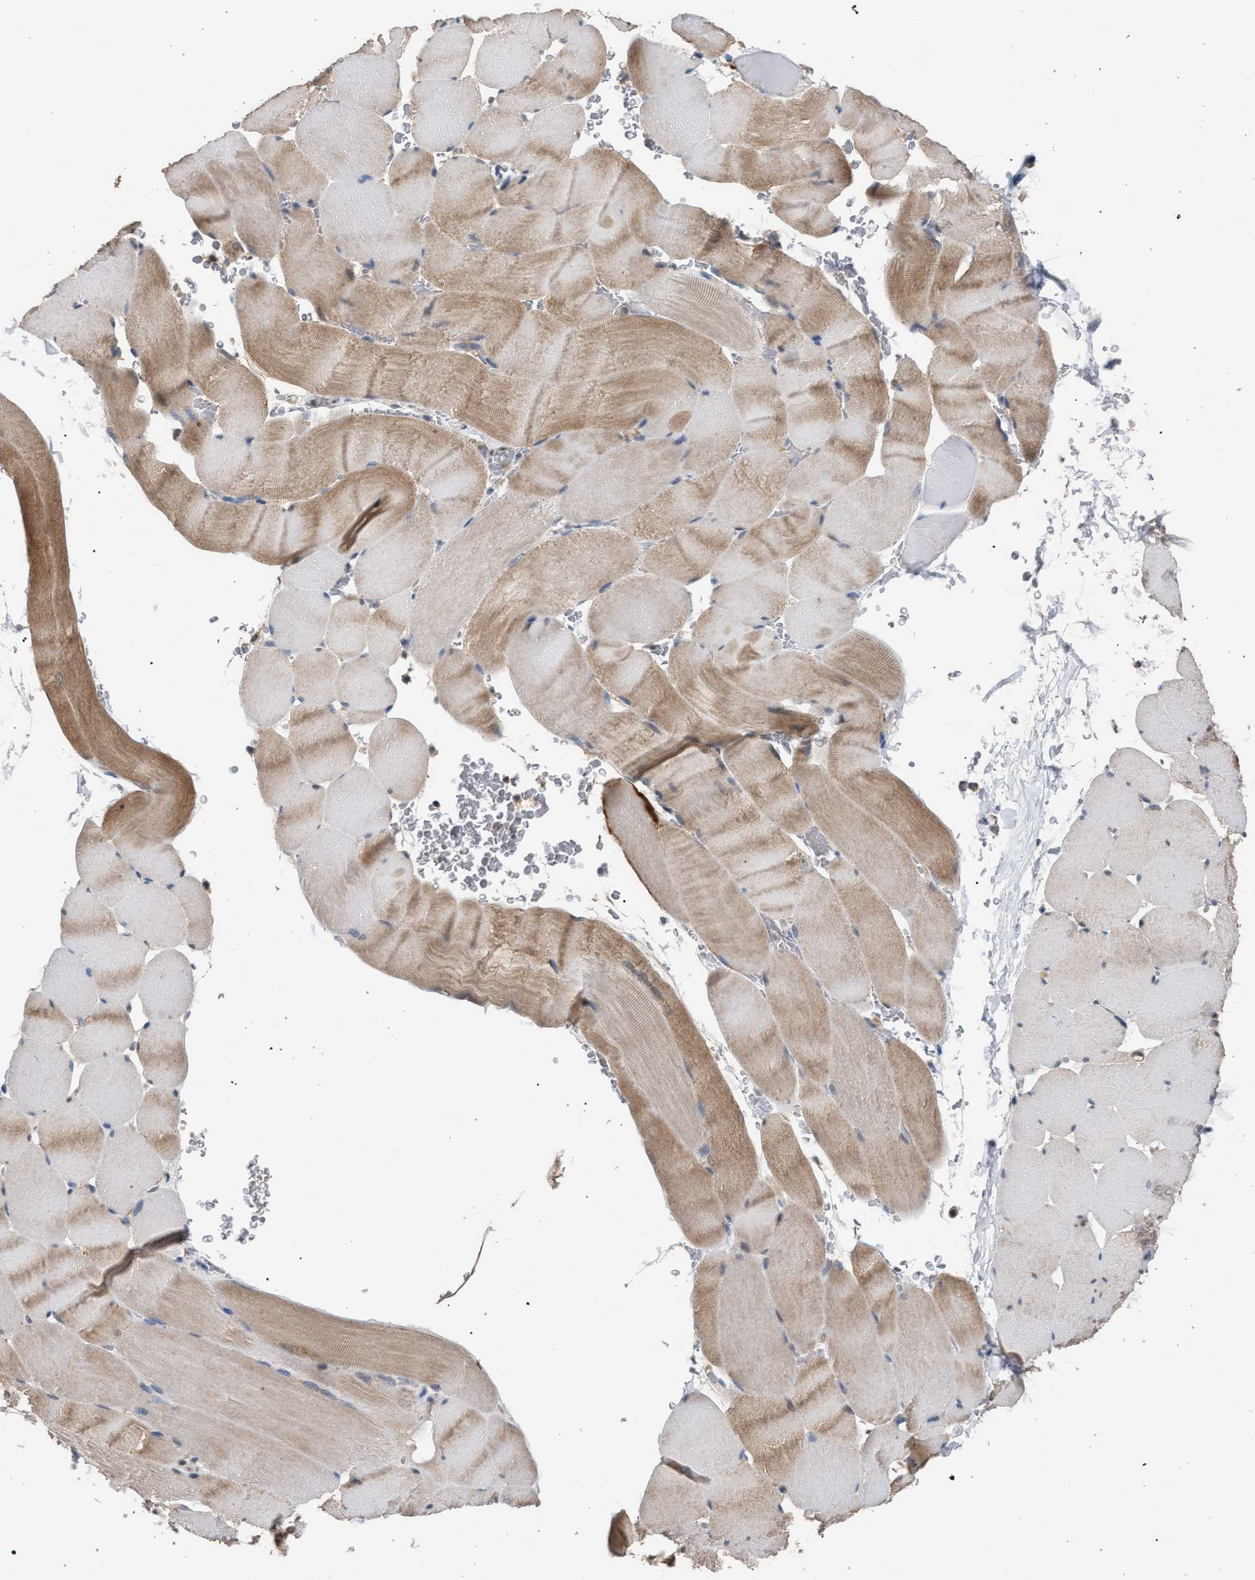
{"staining": {"intensity": "moderate", "quantity": "25%-75%", "location": "cytoplasmic/membranous"}, "tissue": "skeletal muscle", "cell_type": "Myocytes", "image_type": "normal", "snomed": [{"axis": "morphology", "description": "Normal tissue, NOS"}, {"axis": "topography", "description": "Skeletal muscle"}], "caption": "Protein expression analysis of unremarkable skeletal muscle exhibits moderate cytoplasmic/membranous staining in approximately 25%-75% of myocytes. The protein is stained brown, and the nuclei are stained in blue (DAB (3,3'-diaminobenzidine) IHC with brightfield microscopy, high magnification).", "gene": "TECPR1", "patient": {"sex": "male", "age": 62}}